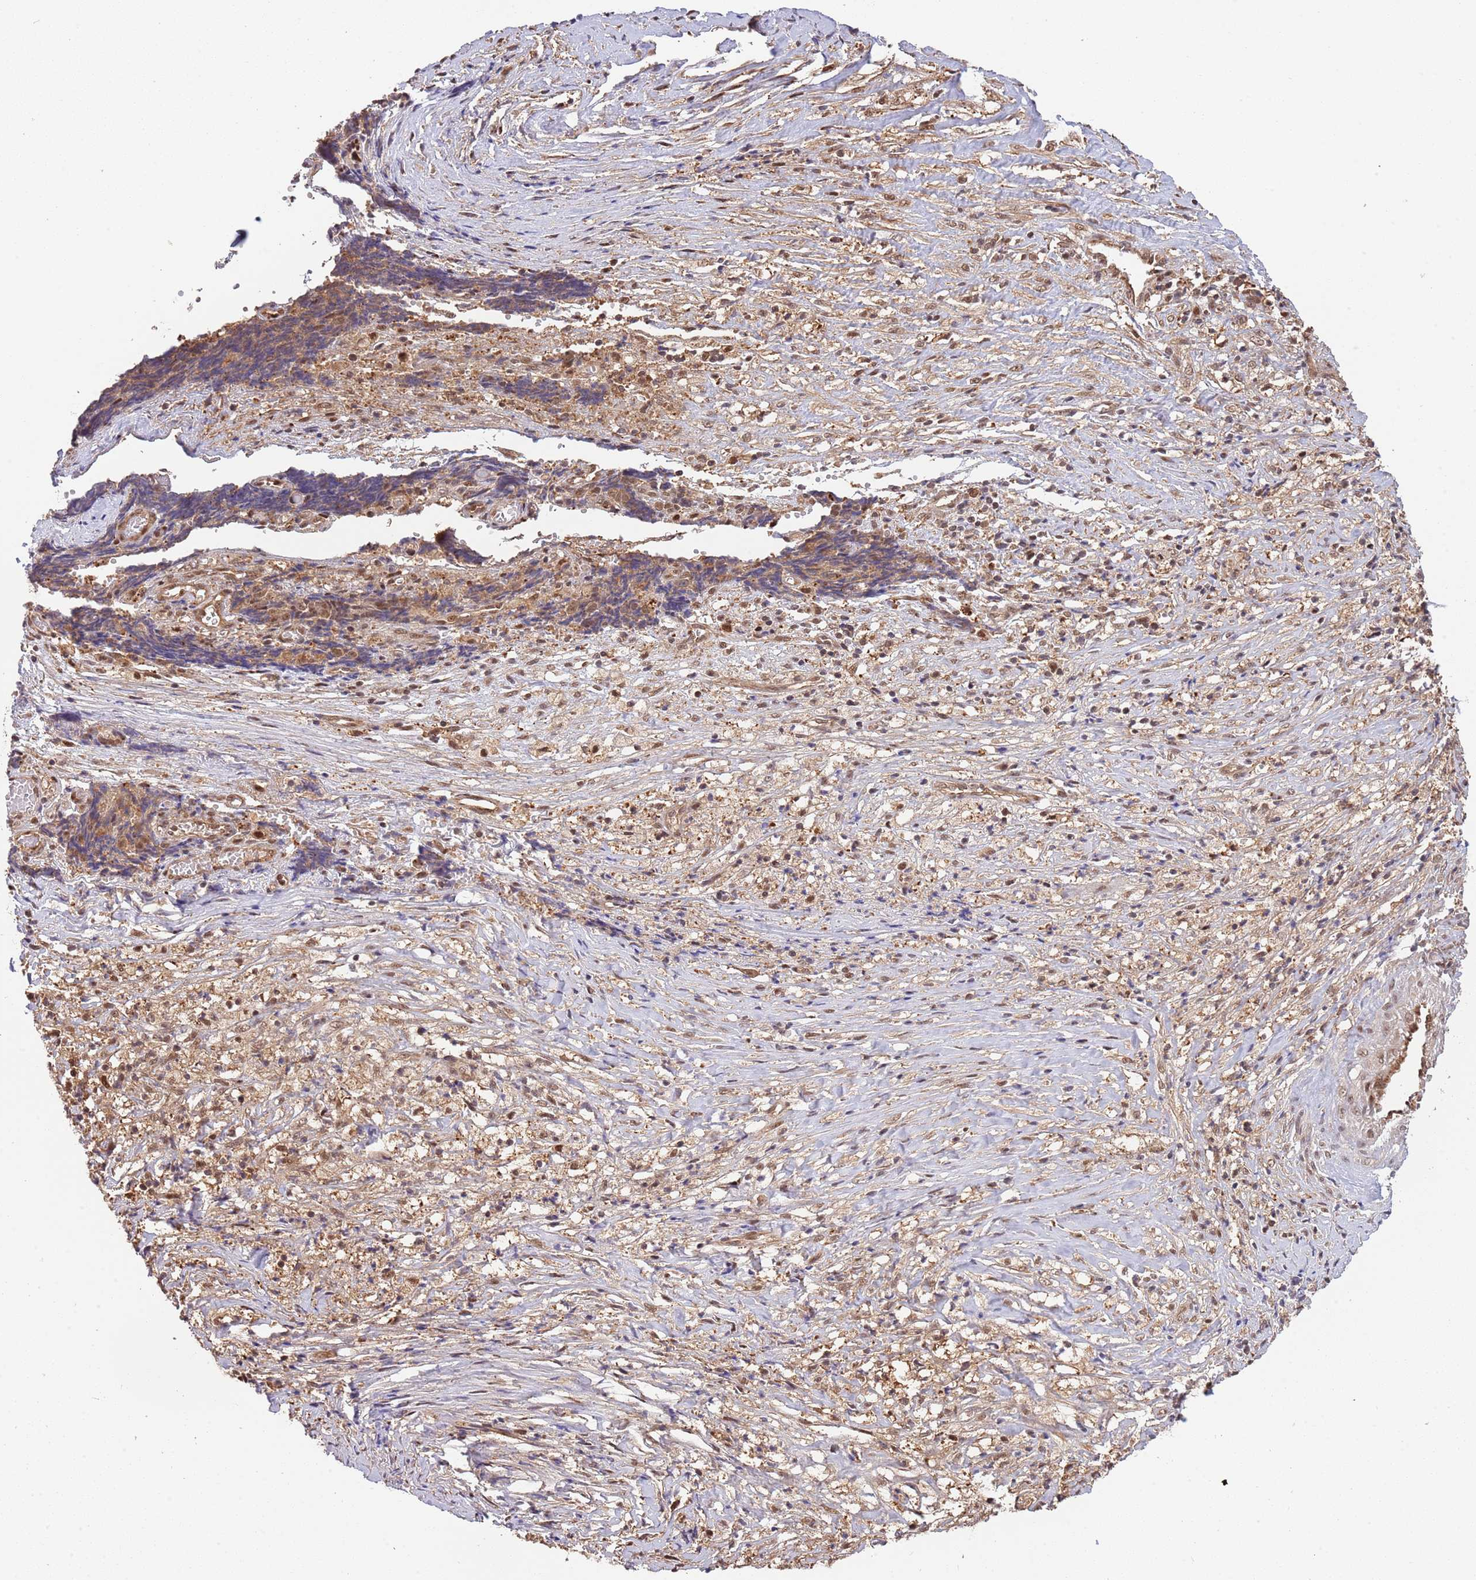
{"staining": {"intensity": "moderate", "quantity": "<25%", "location": "cytoplasmic/membranous,nuclear"}, "tissue": "ovarian cancer", "cell_type": "Tumor cells", "image_type": "cancer", "snomed": [{"axis": "morphology", "description": "Carcinoma, endometroid"}, {"axis": "topography", "description": "Ovary"}], "caption": "Approximately <25% of tumor cells in human ovarian endometroid carcinoma exhibit moderate cytoplasmic/membranous and nuclear protein positivity as visualized by brown immunohistochemical staining.", "gene": "PLSCR5", "patient": {"sex": "female", "age": 42}}